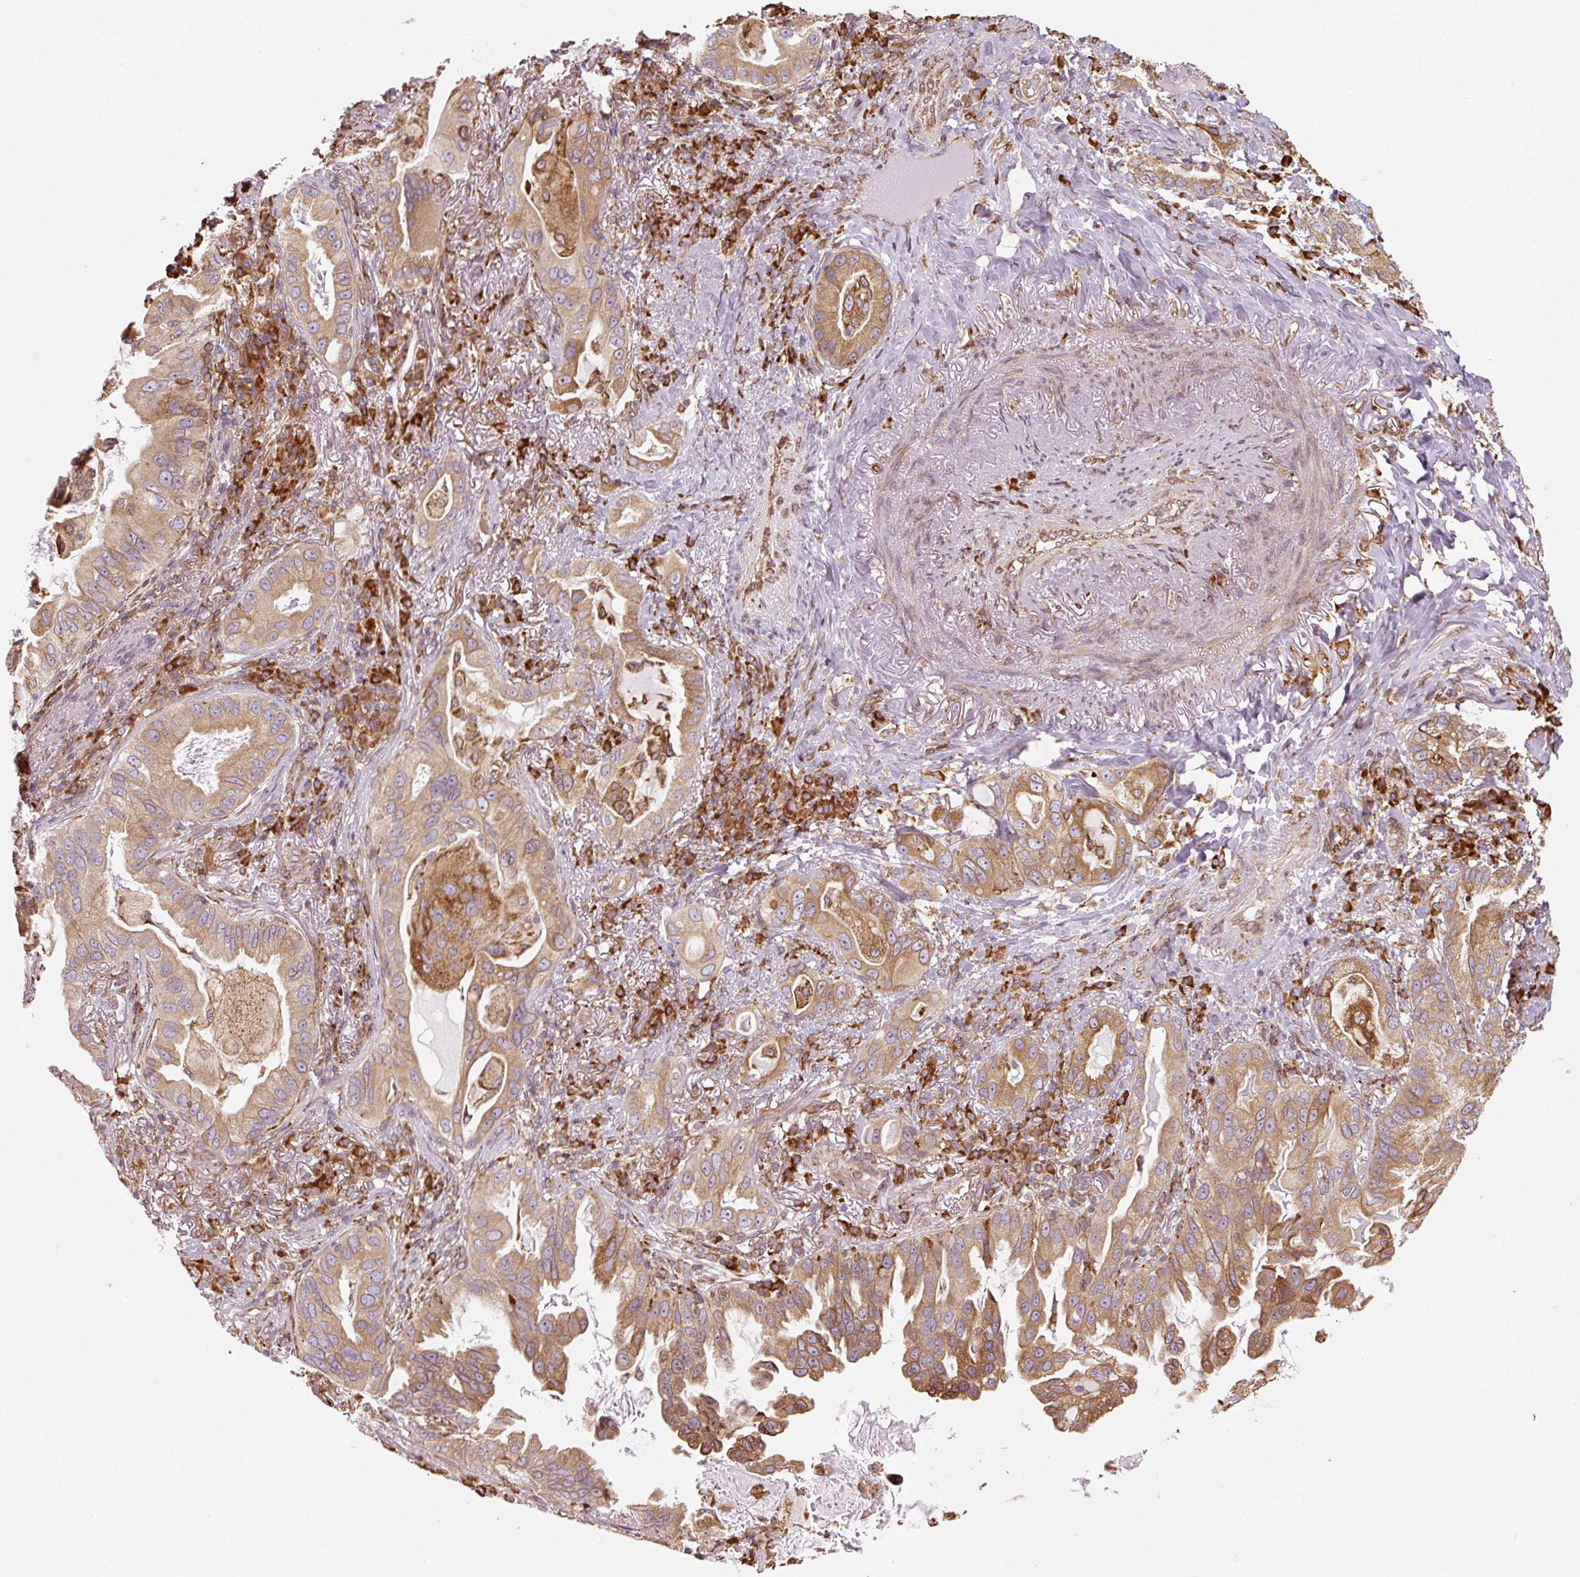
{"staining": {"intensity": "strong", "quantity": ">75%", "location": "cytoplasmic/membranous"}, "tissue": "lung cancer", "cell_type": "Tumor cells", "image_type": "cancer", "snomed": [{"axis": "morphology", "description": "Adenocarcinoma, NOS"}, {"axis": "topography", "description": "Lung"}], "caption": "Immunohistochemical staining of human lung adenocarcinoma shows high levels of strong cytoplasmic/membranous protein staining in approximately >75% of tumor cells.", "gene": "PRKCSH", "patient": {"sex": "female", "age": 69}}